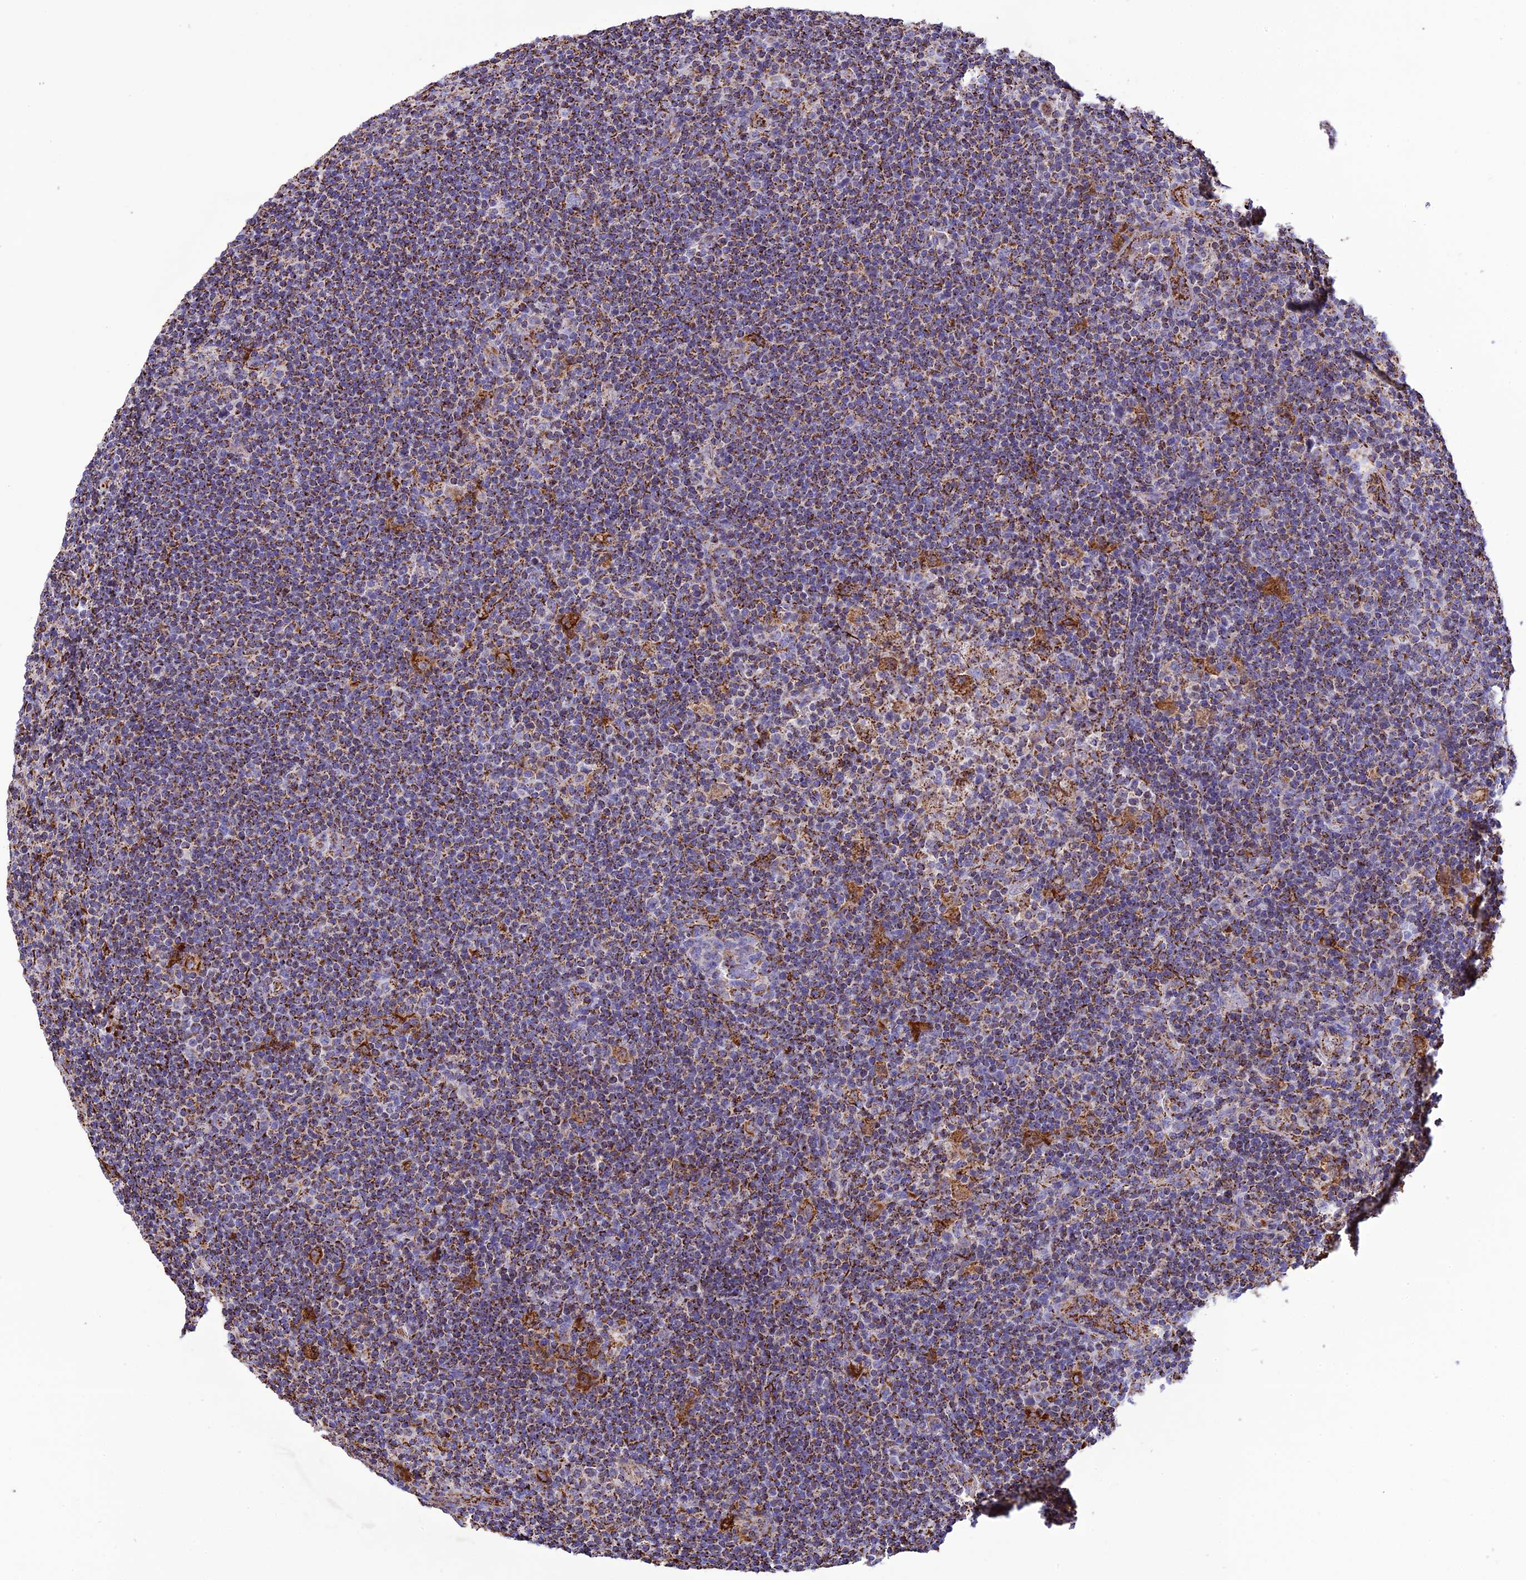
{"staining": {"intensity": "strong", "quantity": "<25%", "location": "cytoplasmic/membranous"}, "tissue": "lymphoma", "cell_type": "Tumor cells", "image_type": "cancer", "snomed": [{"axis": "morphology", "description": "Hodgkin's disease, NOS"}, {"axis": "topography", "description": "Lymph node"}], "caption": "DAB immunohistochemical staining of human Hodgkin's disease exhibits strong cytoplasmic/membranous protein staining in about <25% of tumor cells.", "gene": "KCNG1", "patient": {"sex": "female", "age": 57}}